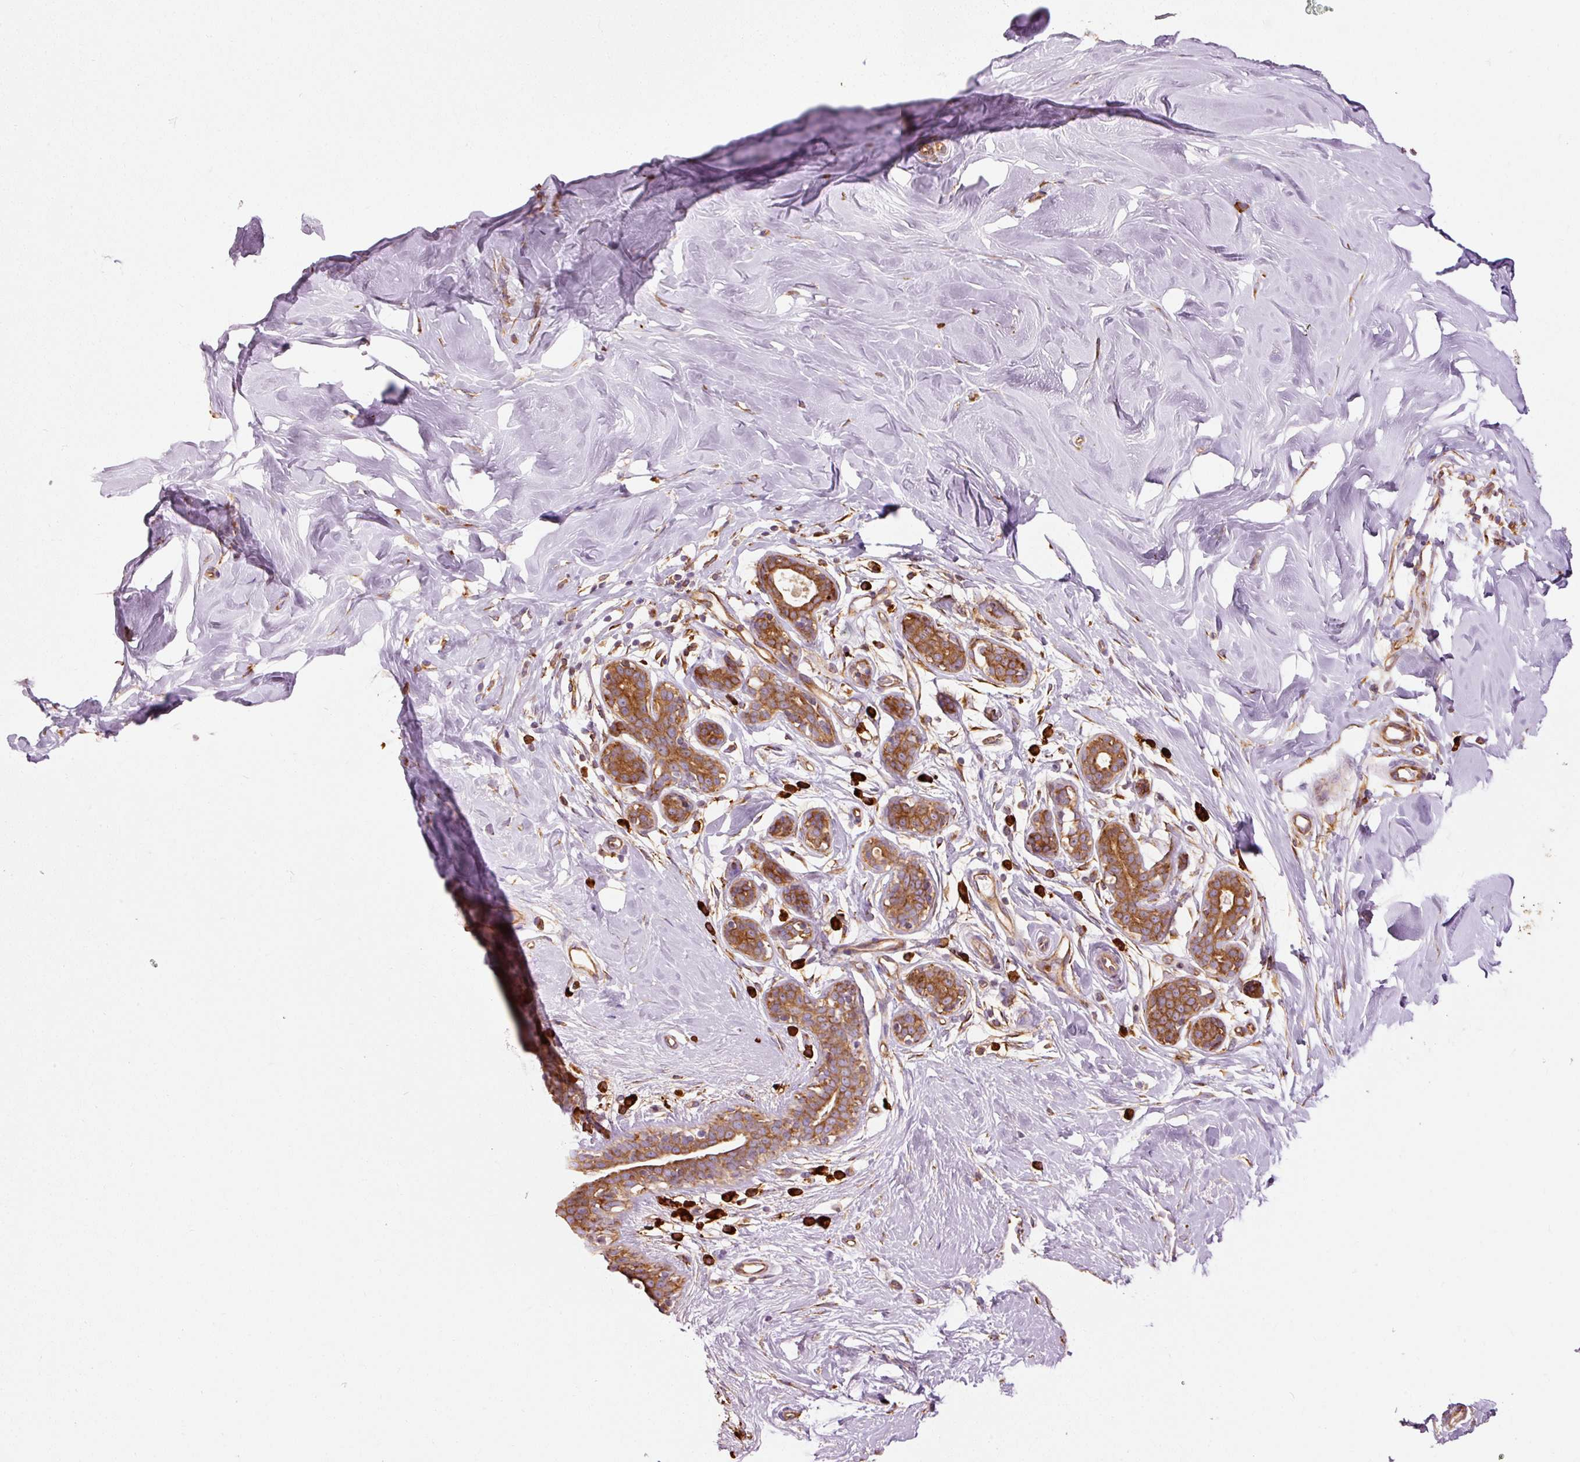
{"staining": {"intensity": "strong", "quantity": ">75%", "location": "cytoplasmic/membranous"}, "tissue": "breast", "cell_type": "Glandular cells", "image_type": "normal", "snomed": [{"axis": "morphology", "description": "Normal tissue, NOS"}, {"axis": "topography", "description": "Breast"}], "caption": "Immunohistochemical staining of normal human breast shows strong cytoplasmic/membranous protein expression in about >75% of glandular cells. The protein is stained brown, and the nuclei are stained in blue (DAB IHC with brightfield microscopy, high magnification).", "gene": "ENSG00000256500", "patient": {"sex": "female", "age": 27}}